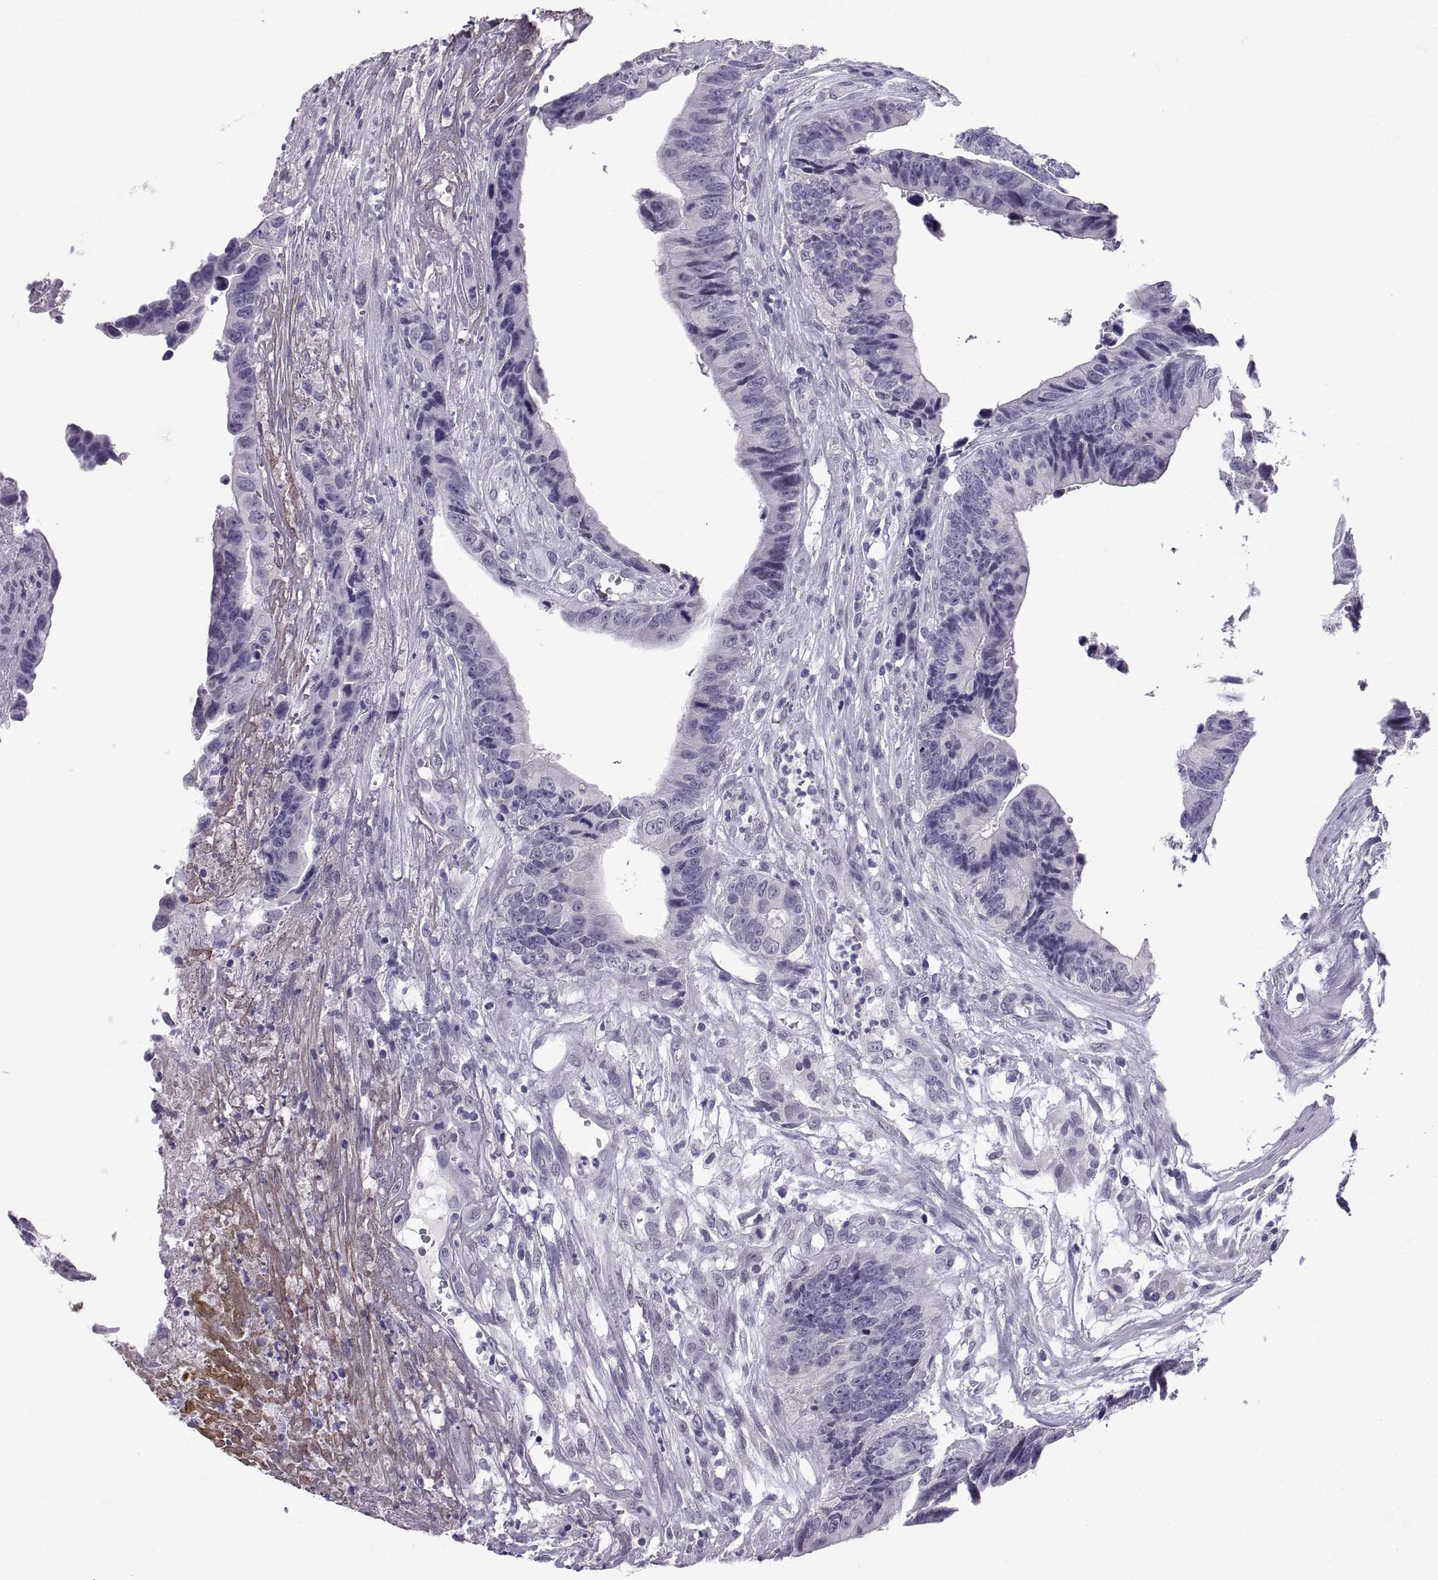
{"staining": {"intensity": "negative", "quantity": "none", "location": "none"}, "tissue": "colorectal cancer", "cell_type": "Tumor cells", "image_type": "cancer", "snomed": [{"axis": "morphology", "description": "Adenocarcinoma, NOS"}, {"axis": "topography", "description": "Colon"}], "caption": "Colorectal cancer was stained to show a protein in brown. There is no significant expression in tumor cells.", "gene": "KRT77", "patient": {"sex": "female", "age": 87}}